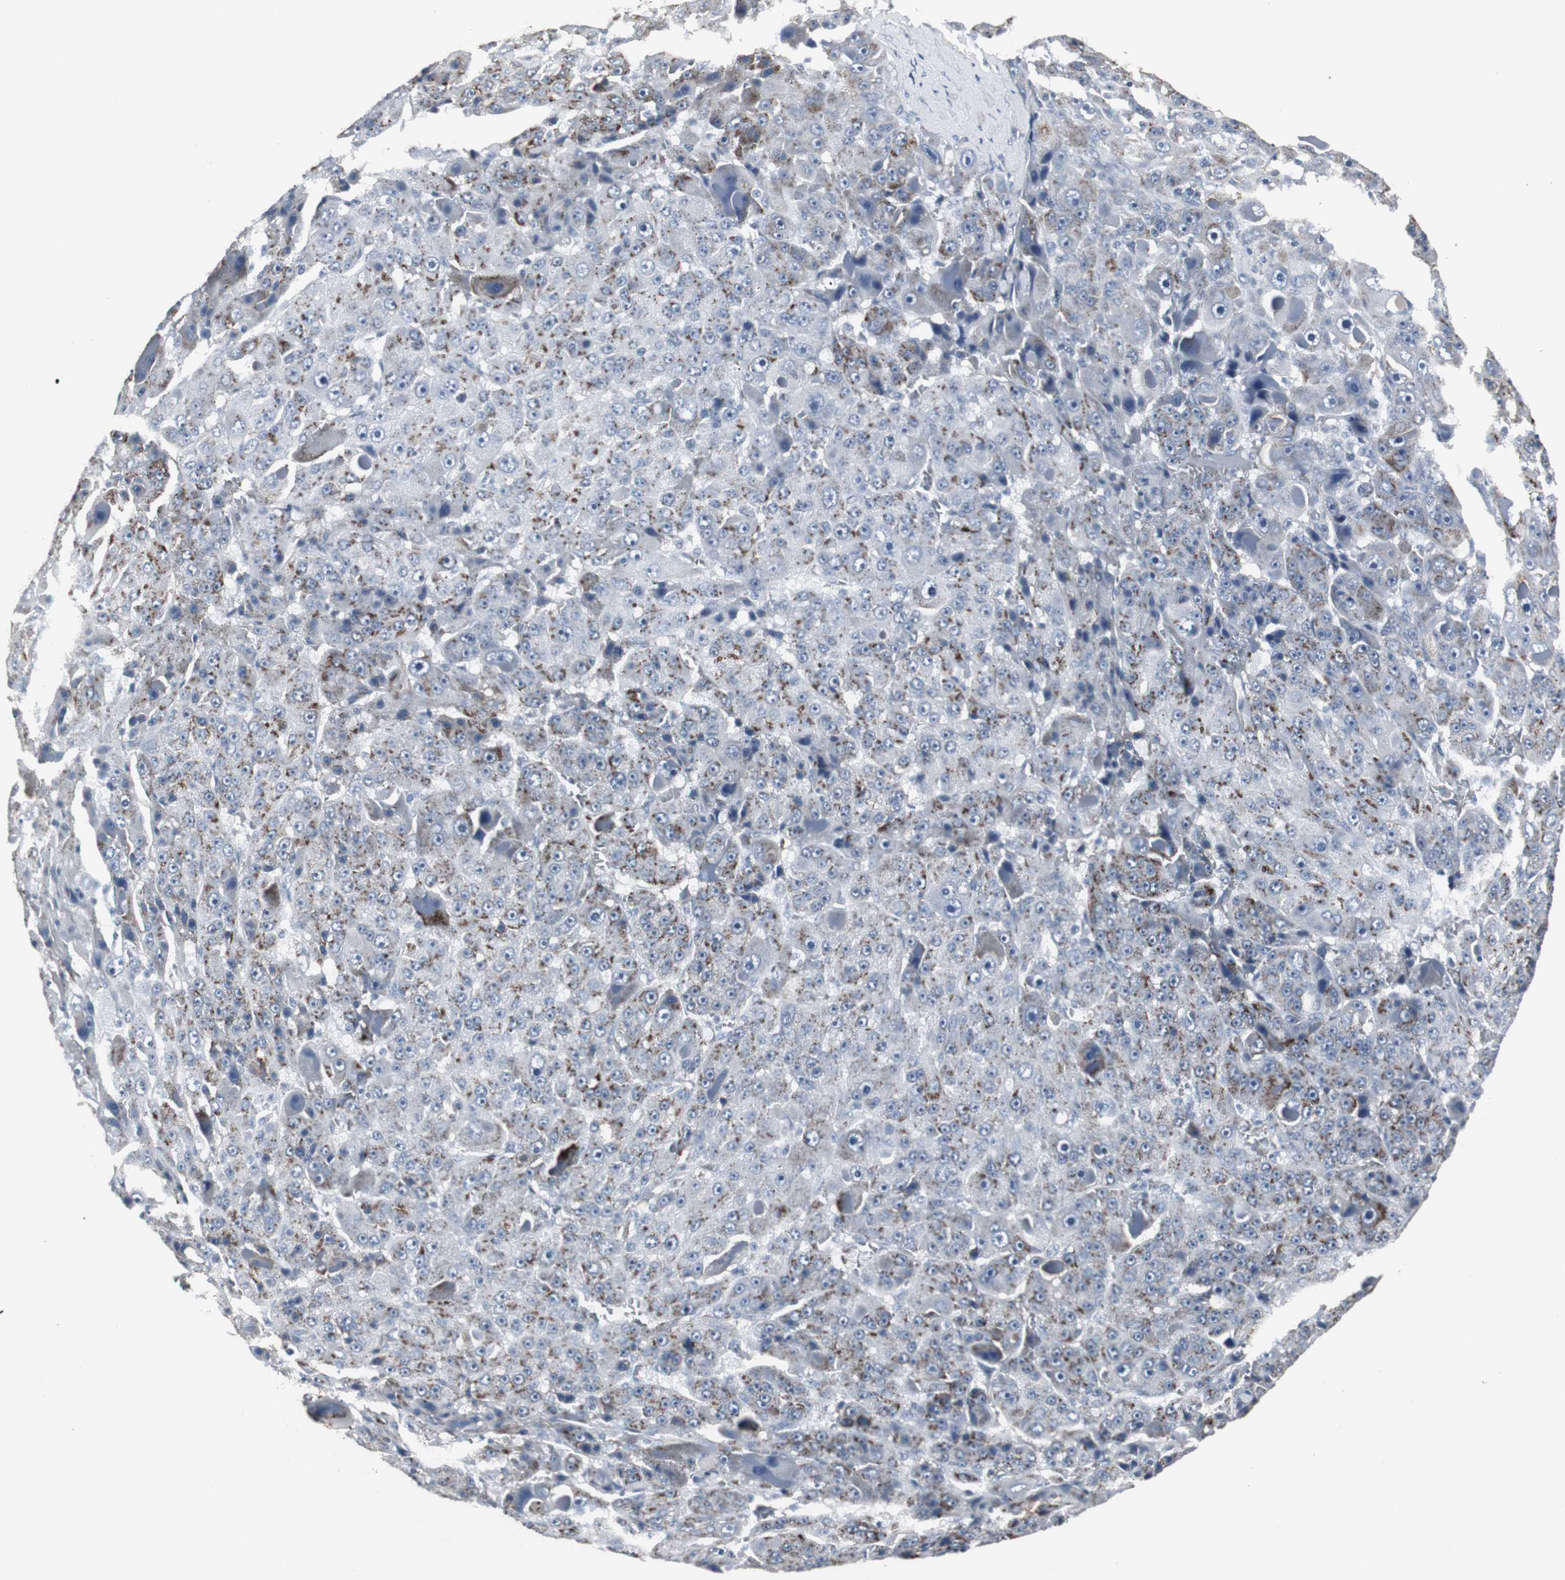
{"staining": {"intensity": "moderate", "quantity": "25%-75%", "location": "cytoplasmic/membranous"}, "tissue": "liver cancer", "cell_type": "Tumor cells", "image_type": "cancer", "snomed": [{"axis": "morphology", "description": "Carcinoma, Hepatocellular, NOS"}, {"axis": "topography", "description": "Liver"}], "caption": "Moderate cytoplasmic/membranous positivity for a protein is seen in about 25%-75% of tumor cells of liver hepatocellular carcinoma using IHC.", "gene": "ACAA1", "patient": {"sex": "male", "age": 76}}